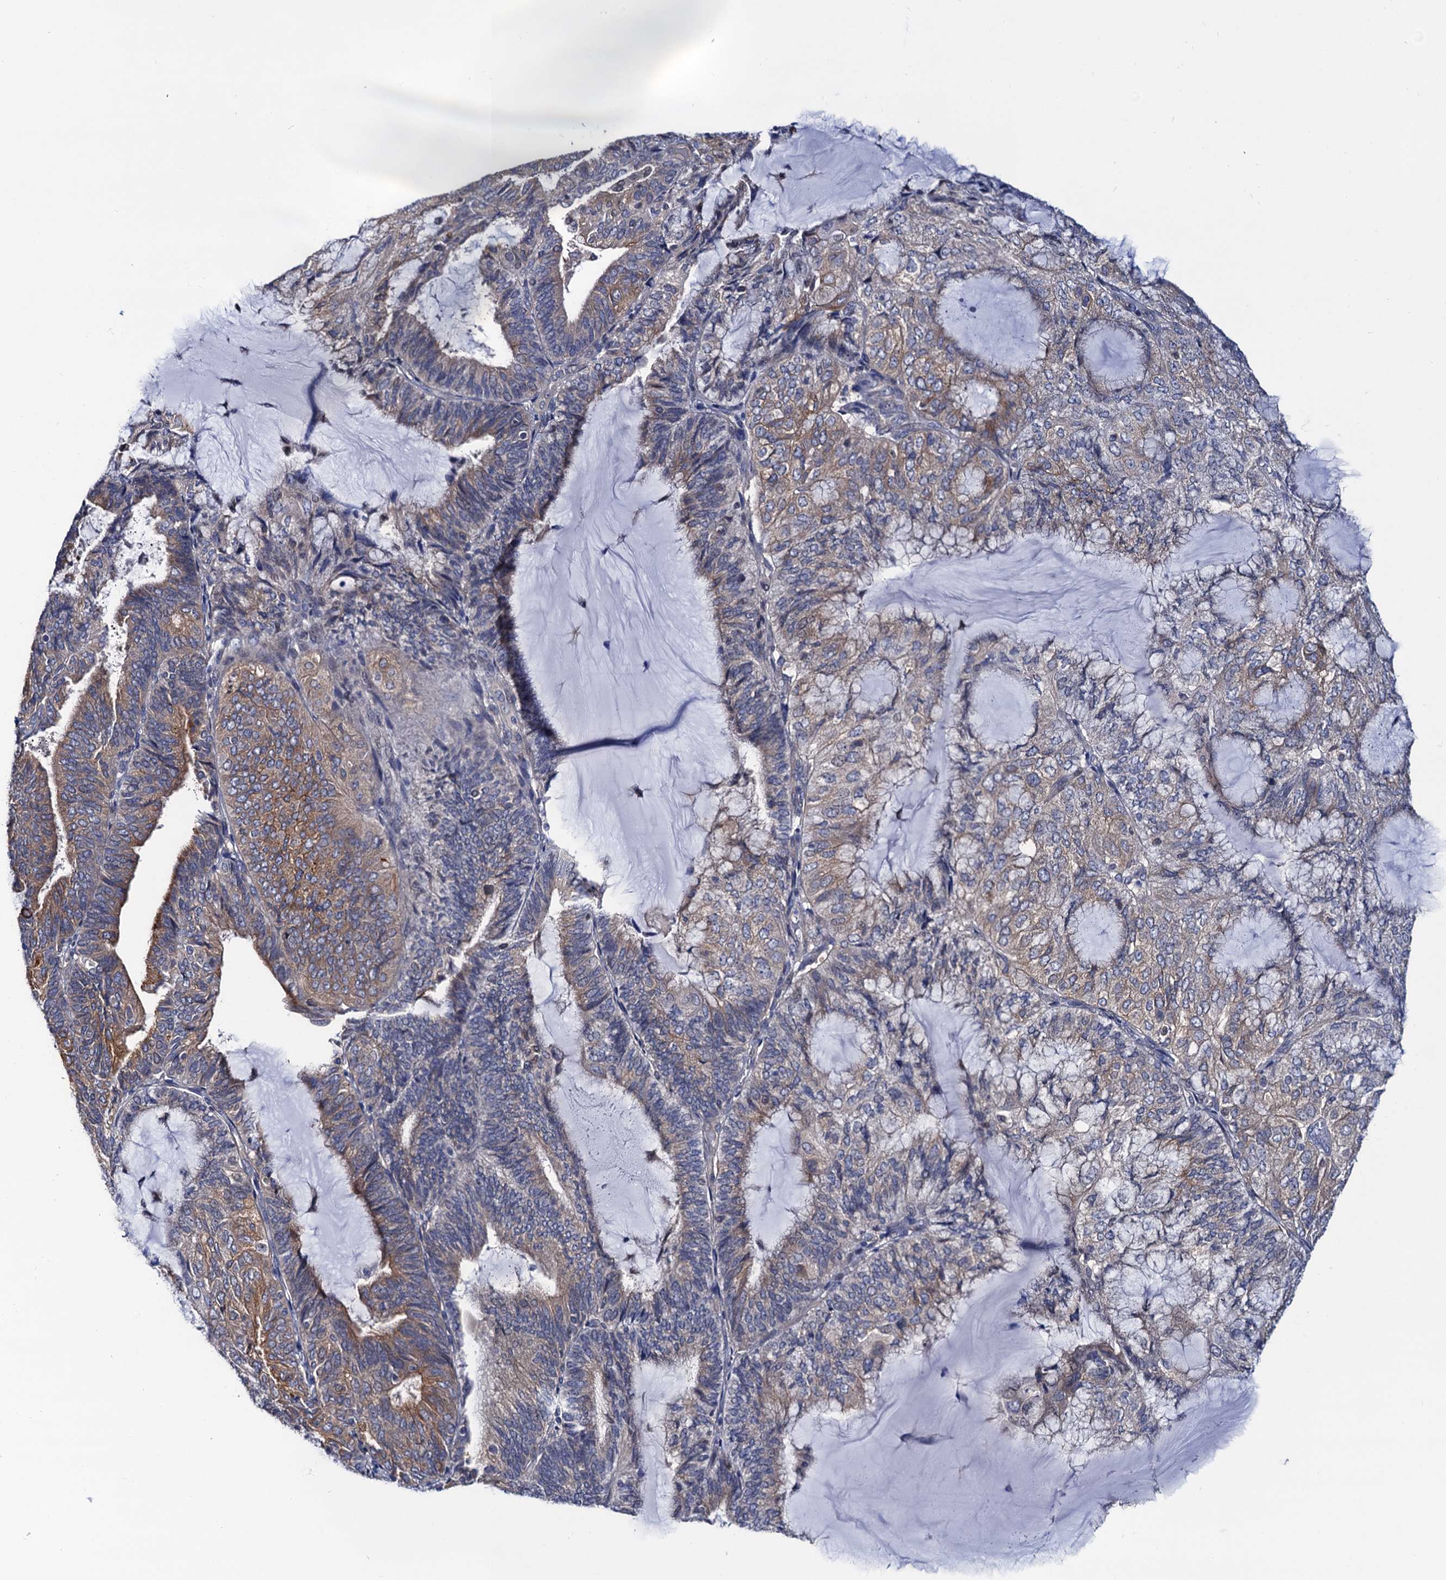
{"staining": {"intensity": "weak", "quantity": "25%-75%", "location": "cytoplasmic/membranous"}, "tissue": "endometrial cancer", "cell_type": "Tumor cells", "image_type": "cancer", "snomed": [{"axis": "morphology", "description": "Adenocarcinoma, NOS"}, {"axis": "topography", "description": "Endometrium"}], "caption": "The histopathology image shows immunohistochemical staining of endometrial adenocarcinoma. There is weak cytoplasmic/membranous positivity is present in about 25%-75% of tumor cells.", "gene": "ZDHHC18", "patient": {"sex": "female", "age": 81}}